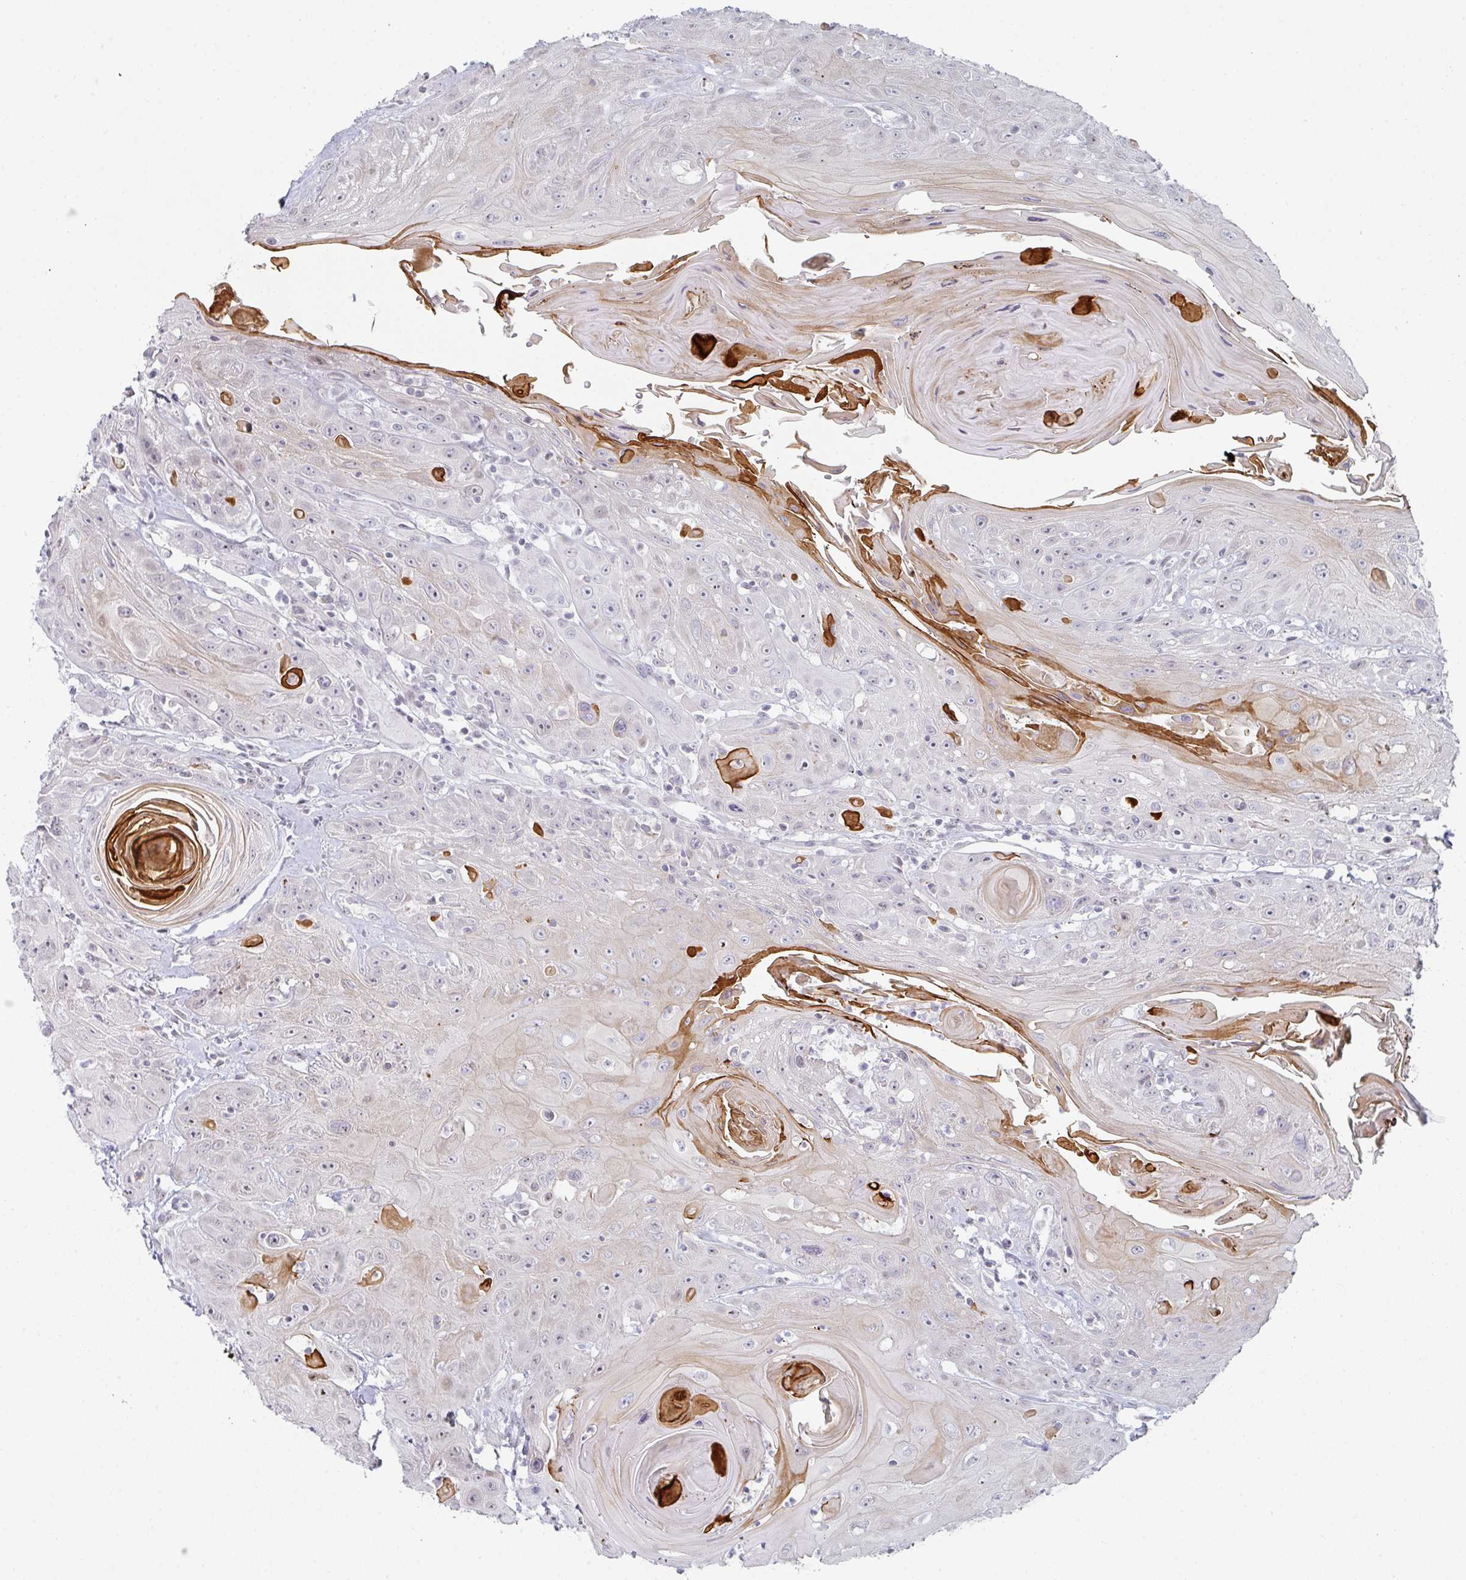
{"staining": {"intensity": "moderate", "quantity": "<25%", "location": "cytoplasmic/membranous,nuclear"}, "tissue": "head and neck cancer", "cell_type": "Tumor cells", "image_type": "cancer", "snomed": [{"axis": "morphology", "description": "Squamous cell carcinoma, NOS"}, {"axis": "topography", "description": "Head-Neck"}], "caption": "Squamous cell carcinoma (head and neck) was stained to show a protein in brown. There is low levels of moderate cytoplasmic/membranous and nuclear expression in approximately <25% of tumor cells. (Brightfield microscopy of DAB IHC at high magnification).", "gene": "POU2AF2", "patient": {"sex": "female", "age": 59}}